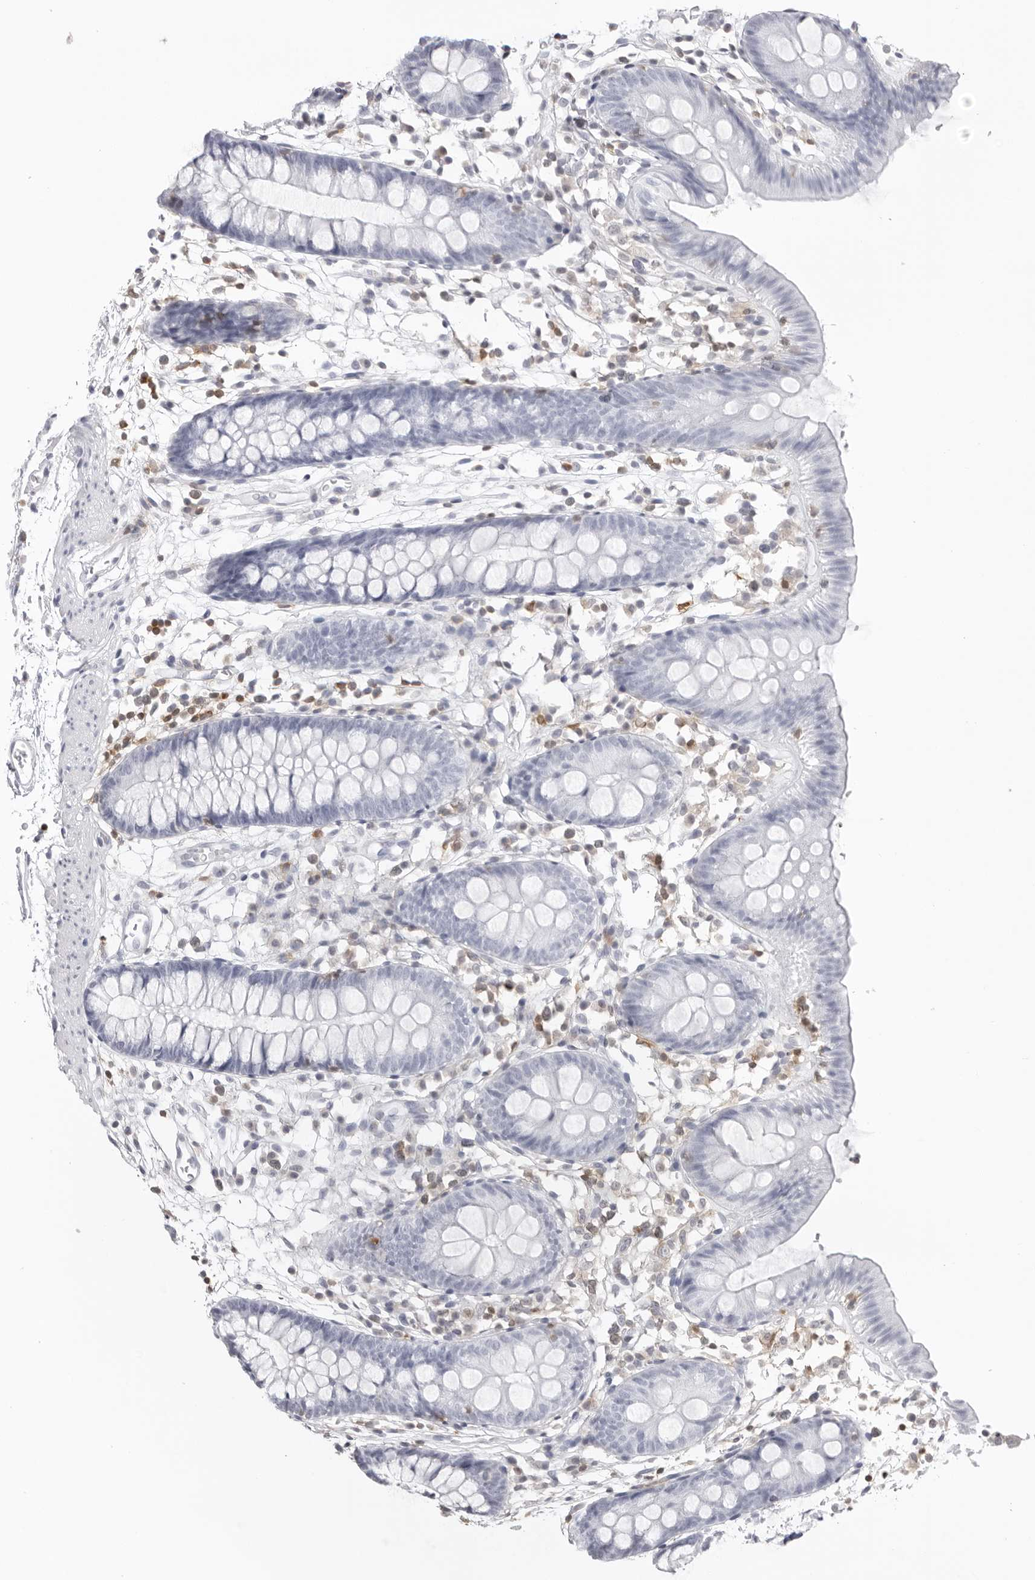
{"staining": {"intensity": "negative", "quantity": "none", "location": "none"}, "tissue": "colon", "cell_type": "Endothelial cells", "image_type": "normal", "snomed": [{"axis": "morphology", "description": "Normal tissue, NOS"}, {"axis": "topography", "description": "Colon"}], "caption": "Immunohistochemical staining of benign human colon demonstrates no significant staining in endothelial cells. Brightfield microscopy of IHC stained with DAB (brown) and hematoxylin (blue), captured at high magnification.", "gene": "FMNL1", "patient": {"sex": "male", "age": 56}}